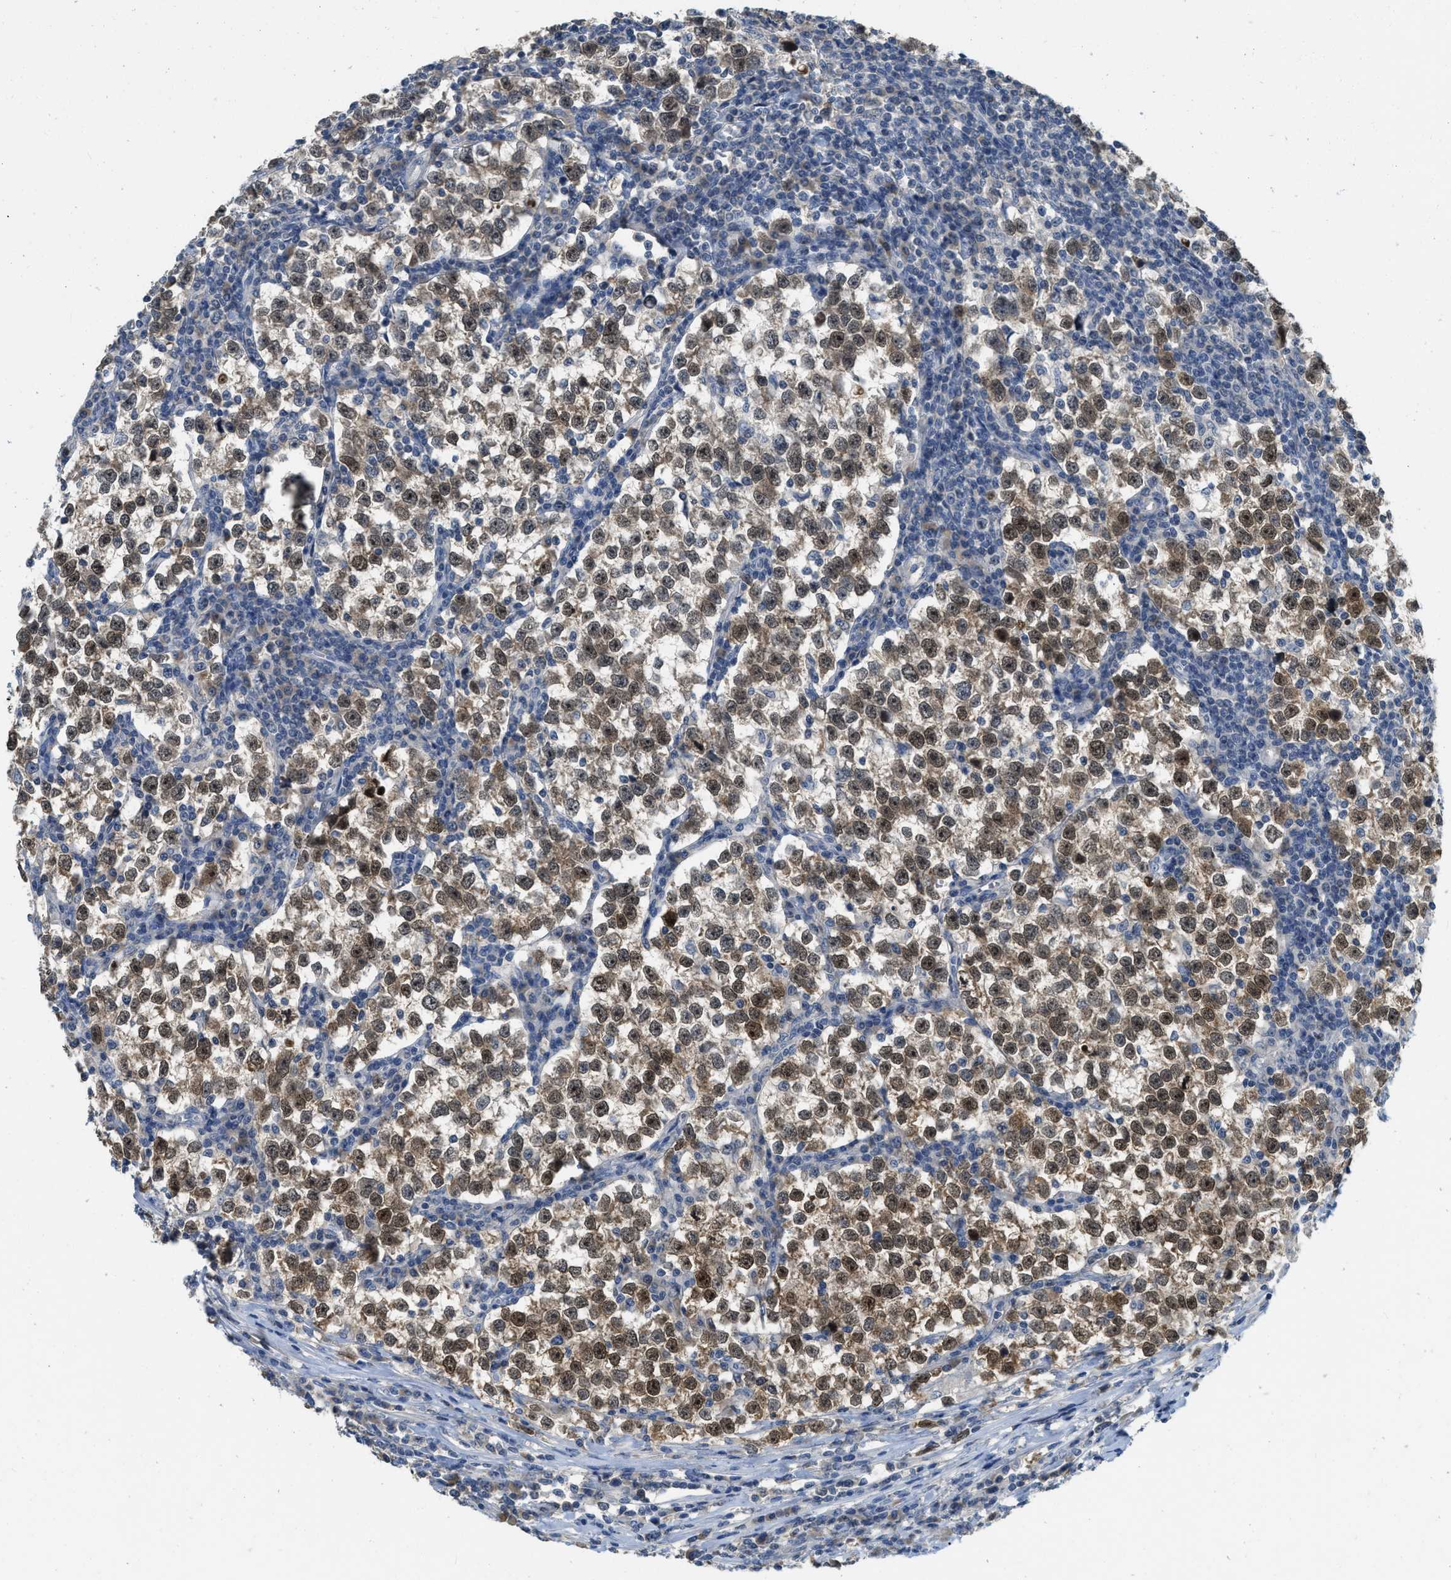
{"staining": {"intensity": "moderate", "quantity": ">75%", "location": "nuclear"}, "tissue": "testis cancer", "cell_type": "Tumor cells", "image_type": "cancer", "snomed": [{"axis": "morphology", "description": "Normal tissue, NOS"}, {"axis": "morphology", "description": "Seminoma, NOS"}, {"axis": "topography", "description": "Testis"}], "caption": "Immunohistochemistry (IHC) staining of testis cancer (seminoma), which demonstrates medium levels of moderate nuclear expression in approximately >75% of tumor cells indicating moderate nuclear protein positivity. The staining was performed using DAB (3,3'-diaminobenzidine) (brown) for protein detection and nuclei were counterstained in hematoxylin (blue).", "gene": "MIS18A", "patient": {"sex": "male", "age": 43}}